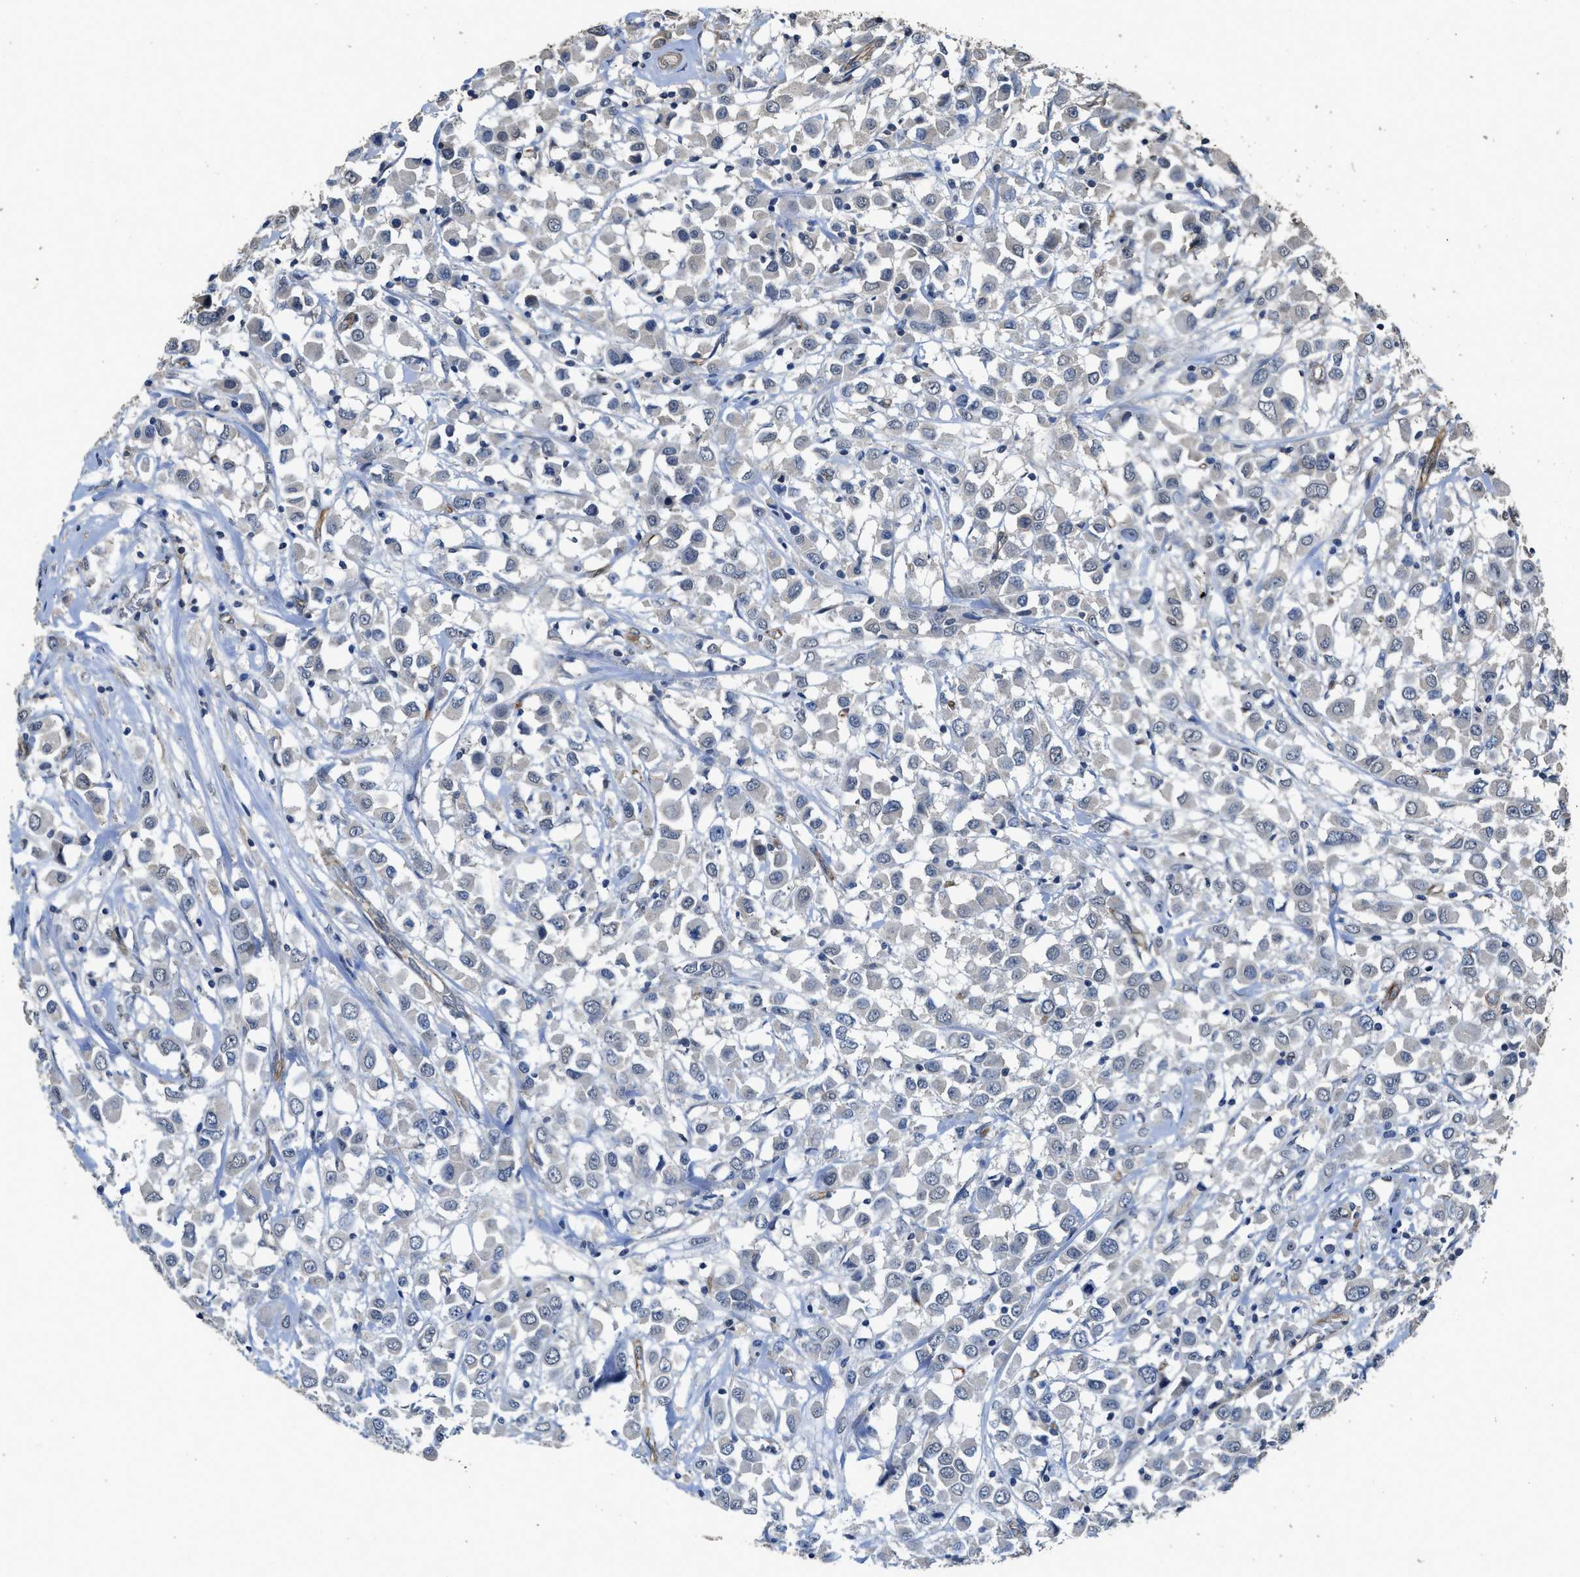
{"staining": {"intensity": "negative", "quantity": "none", "location": "none"}, "tissue": "breast cancer", "cell_type": "Tumor cells", "image_type": "cancer", "snomed": [{"axis": "morphology", "description": "Duct carcinoma"}, {"axis": "topography", "description": "Breast"}], "caption": "Immunohistochemistry (IHC) of human breast cancer (invasive ductal carcinoma) shows no staining in tumor cells. (DAB immunohistochemistry (IHC), high magnification).", "gene": "SYNM", "patient": {"sex": "female", "age": 61}}